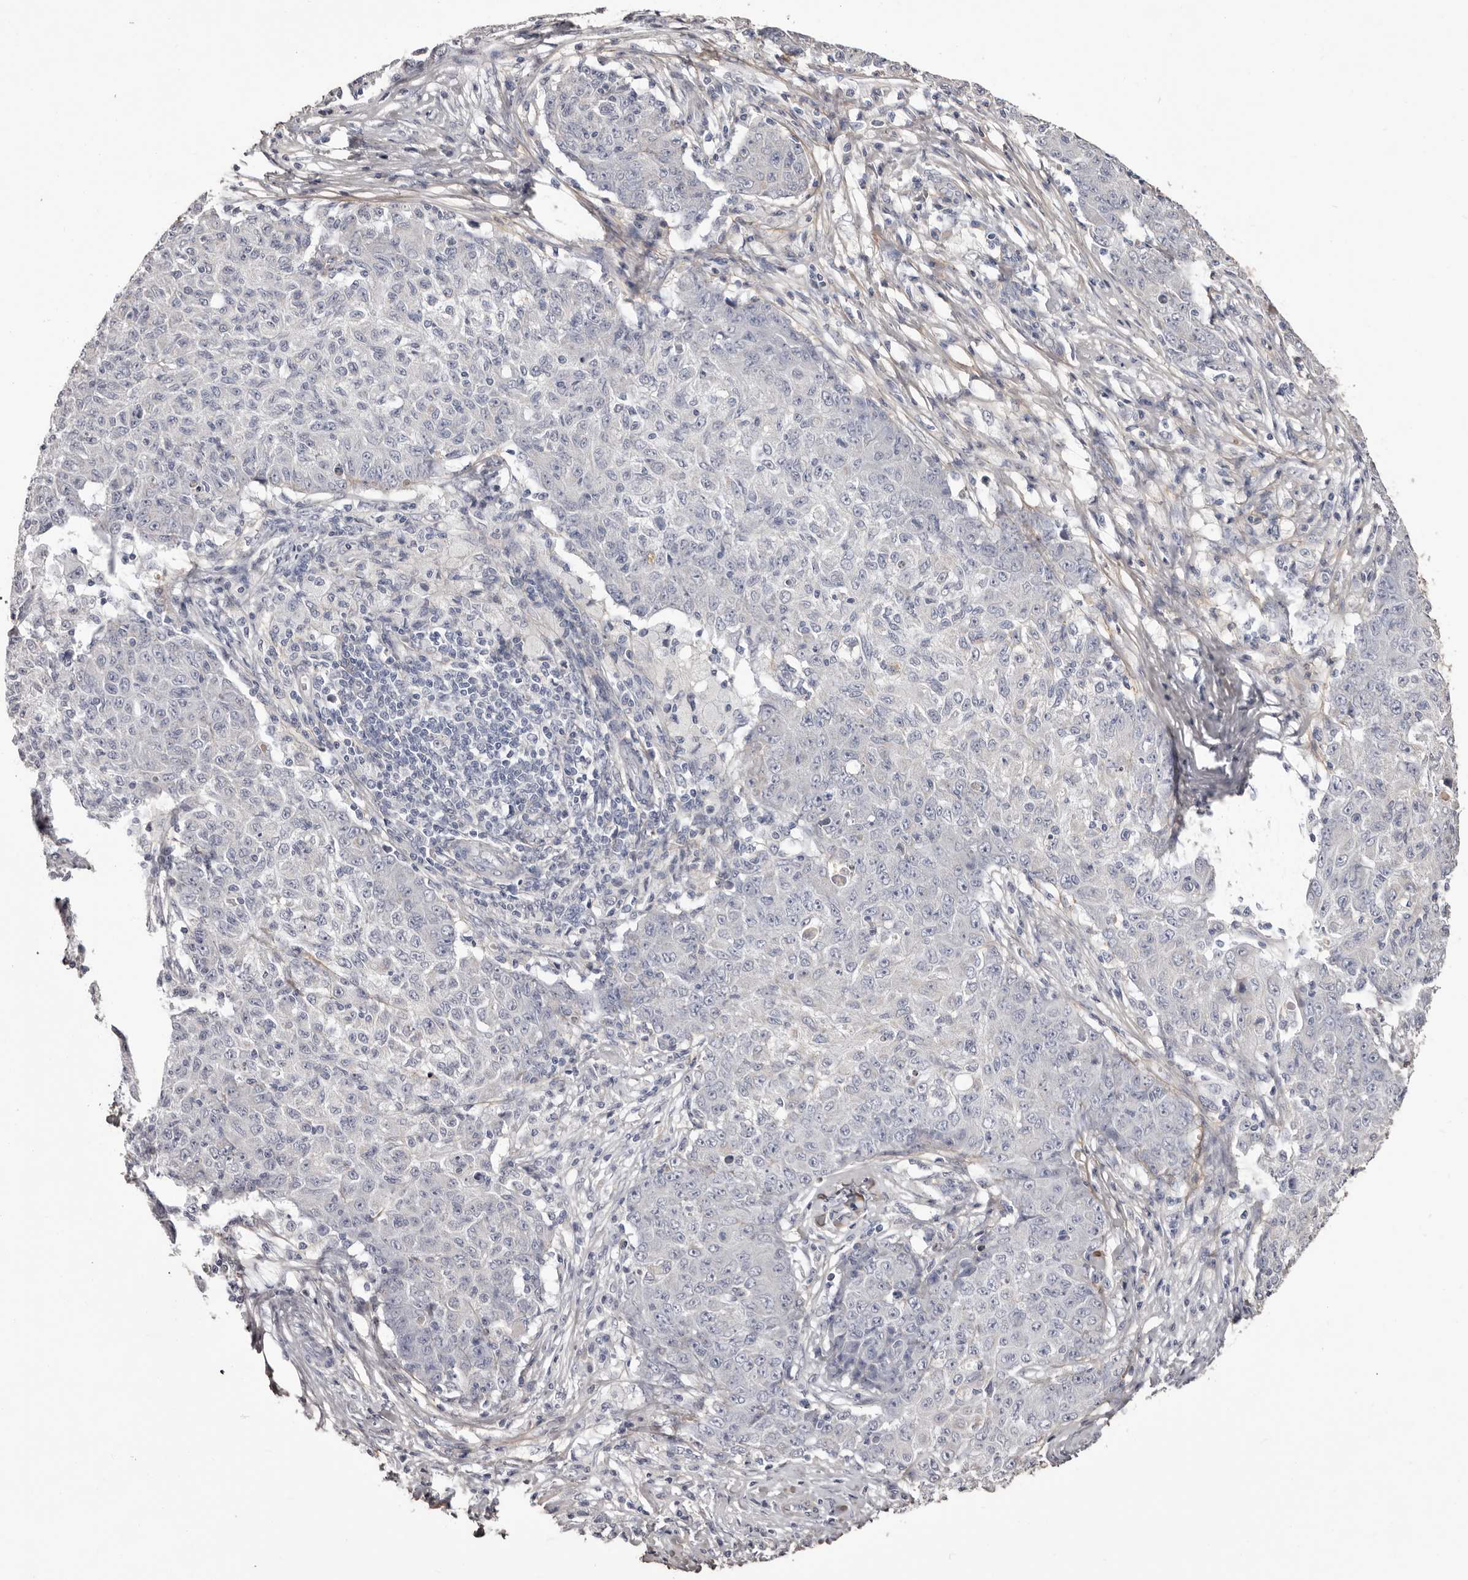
{"staining": {"intensity": "negative", "quantity": "none", "location": "none"}, "tissue": "ovarian cancer", "cell_type": "Tumor cells", "image_type": "cancer", "snomed": [{"axis": "morphology", "description": "Carcinoma, endometroid"}, {"axis": "topography", "description": "Ovary"}], "caption": "DAB immunohistochemical staining of human ovarian cancer (endometroid carcinoma) shows no significant positivity in tumor cells.", "gene": "COL6A1", "patient": {"sex": "female", "age": 42}}